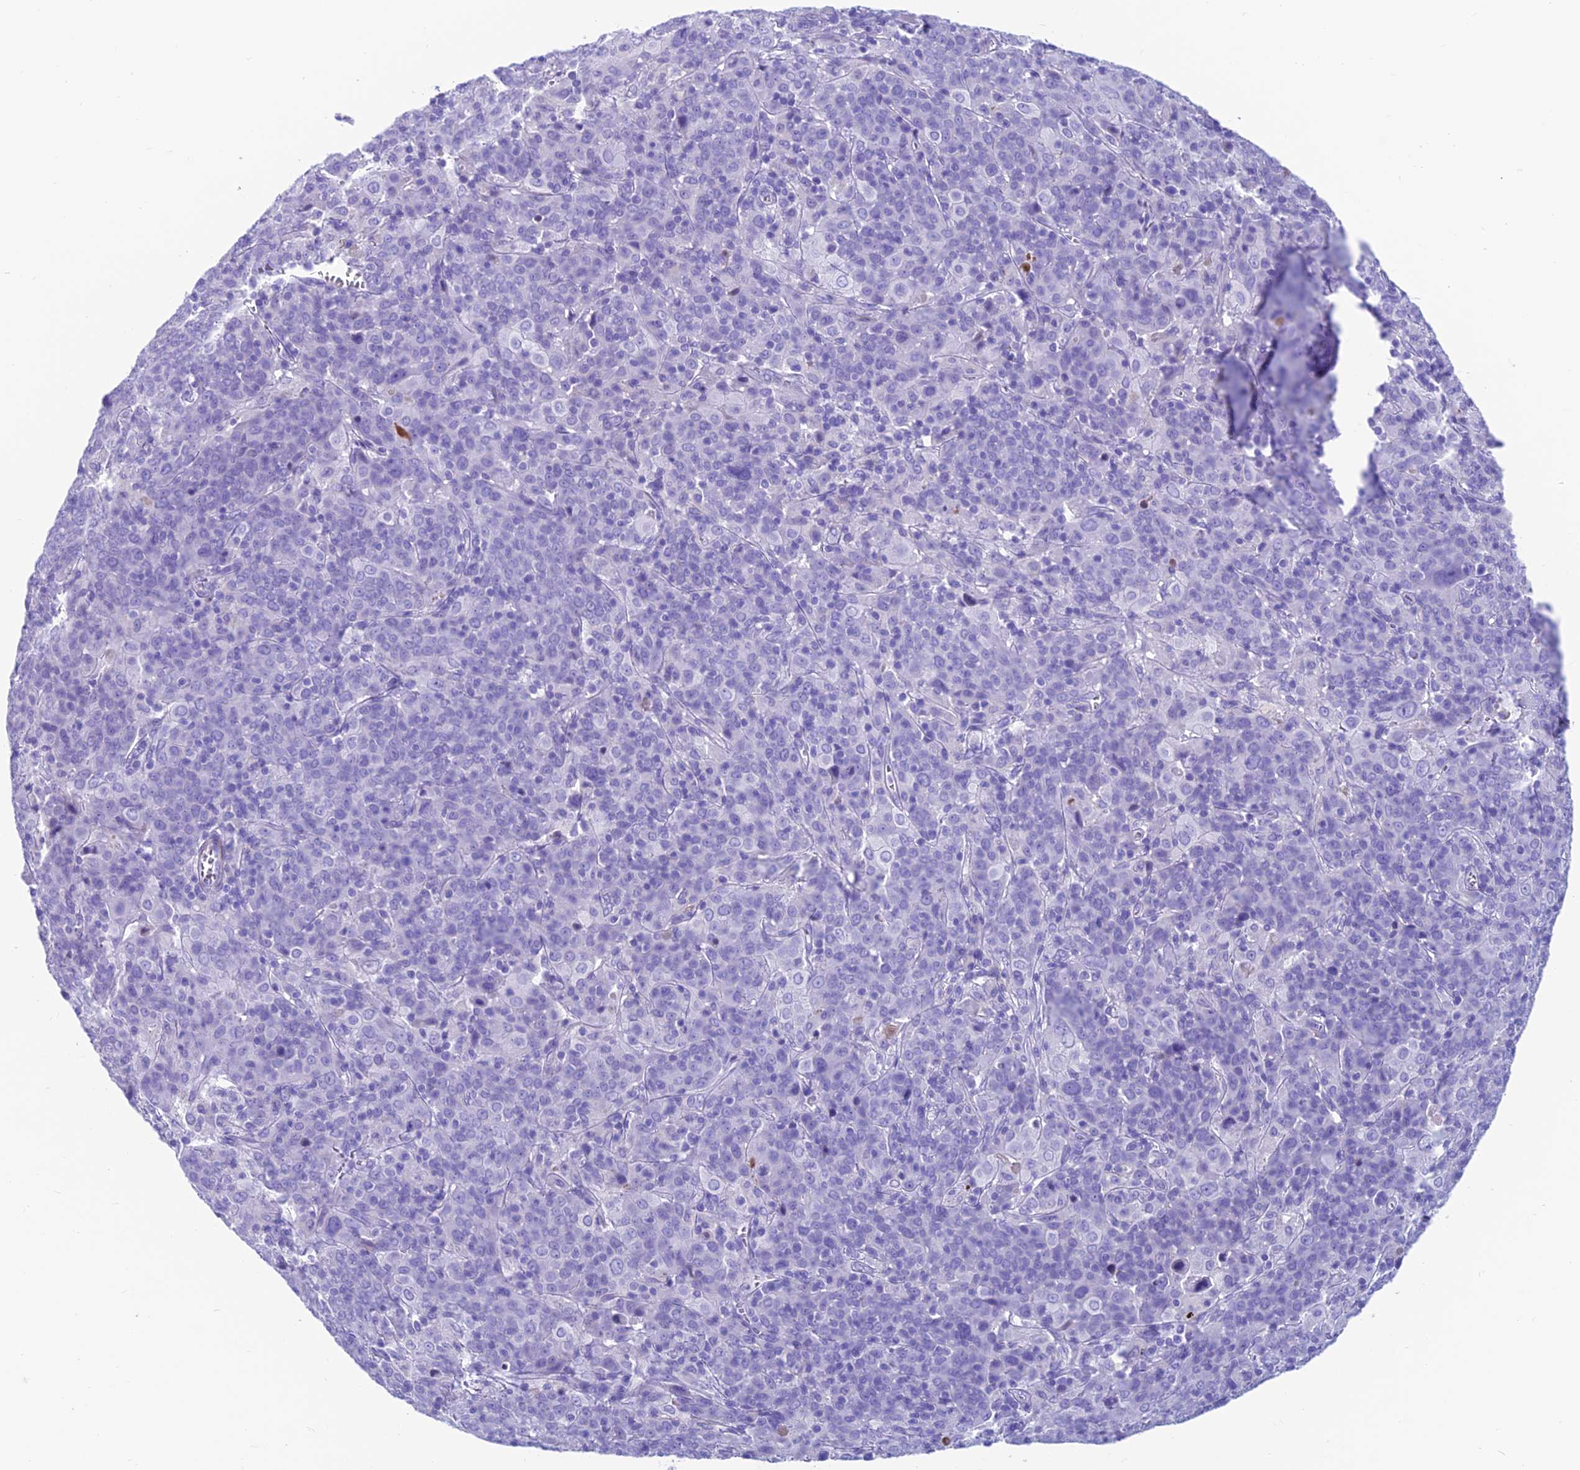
{"staining": {"intensity": "negative", "quantity": "none", "location": "none"}, "tissue": "cervical cancer", "cell_type": "Tumor cells", "image_type": "cancer", "snomed": [{"axis": "morphology", "description": "Squamous cell carcinoma, NOS"}, {"axis": "topography", "description": "Cervix"}], "caption": "Human squamous cell carcinoma (cervical) stained for a protein using immunohistochemistry (IHC) exhibits no positivity in tumor cells.", "gene": "GNG11", "patient": {"sex": "female", "age": 67}}